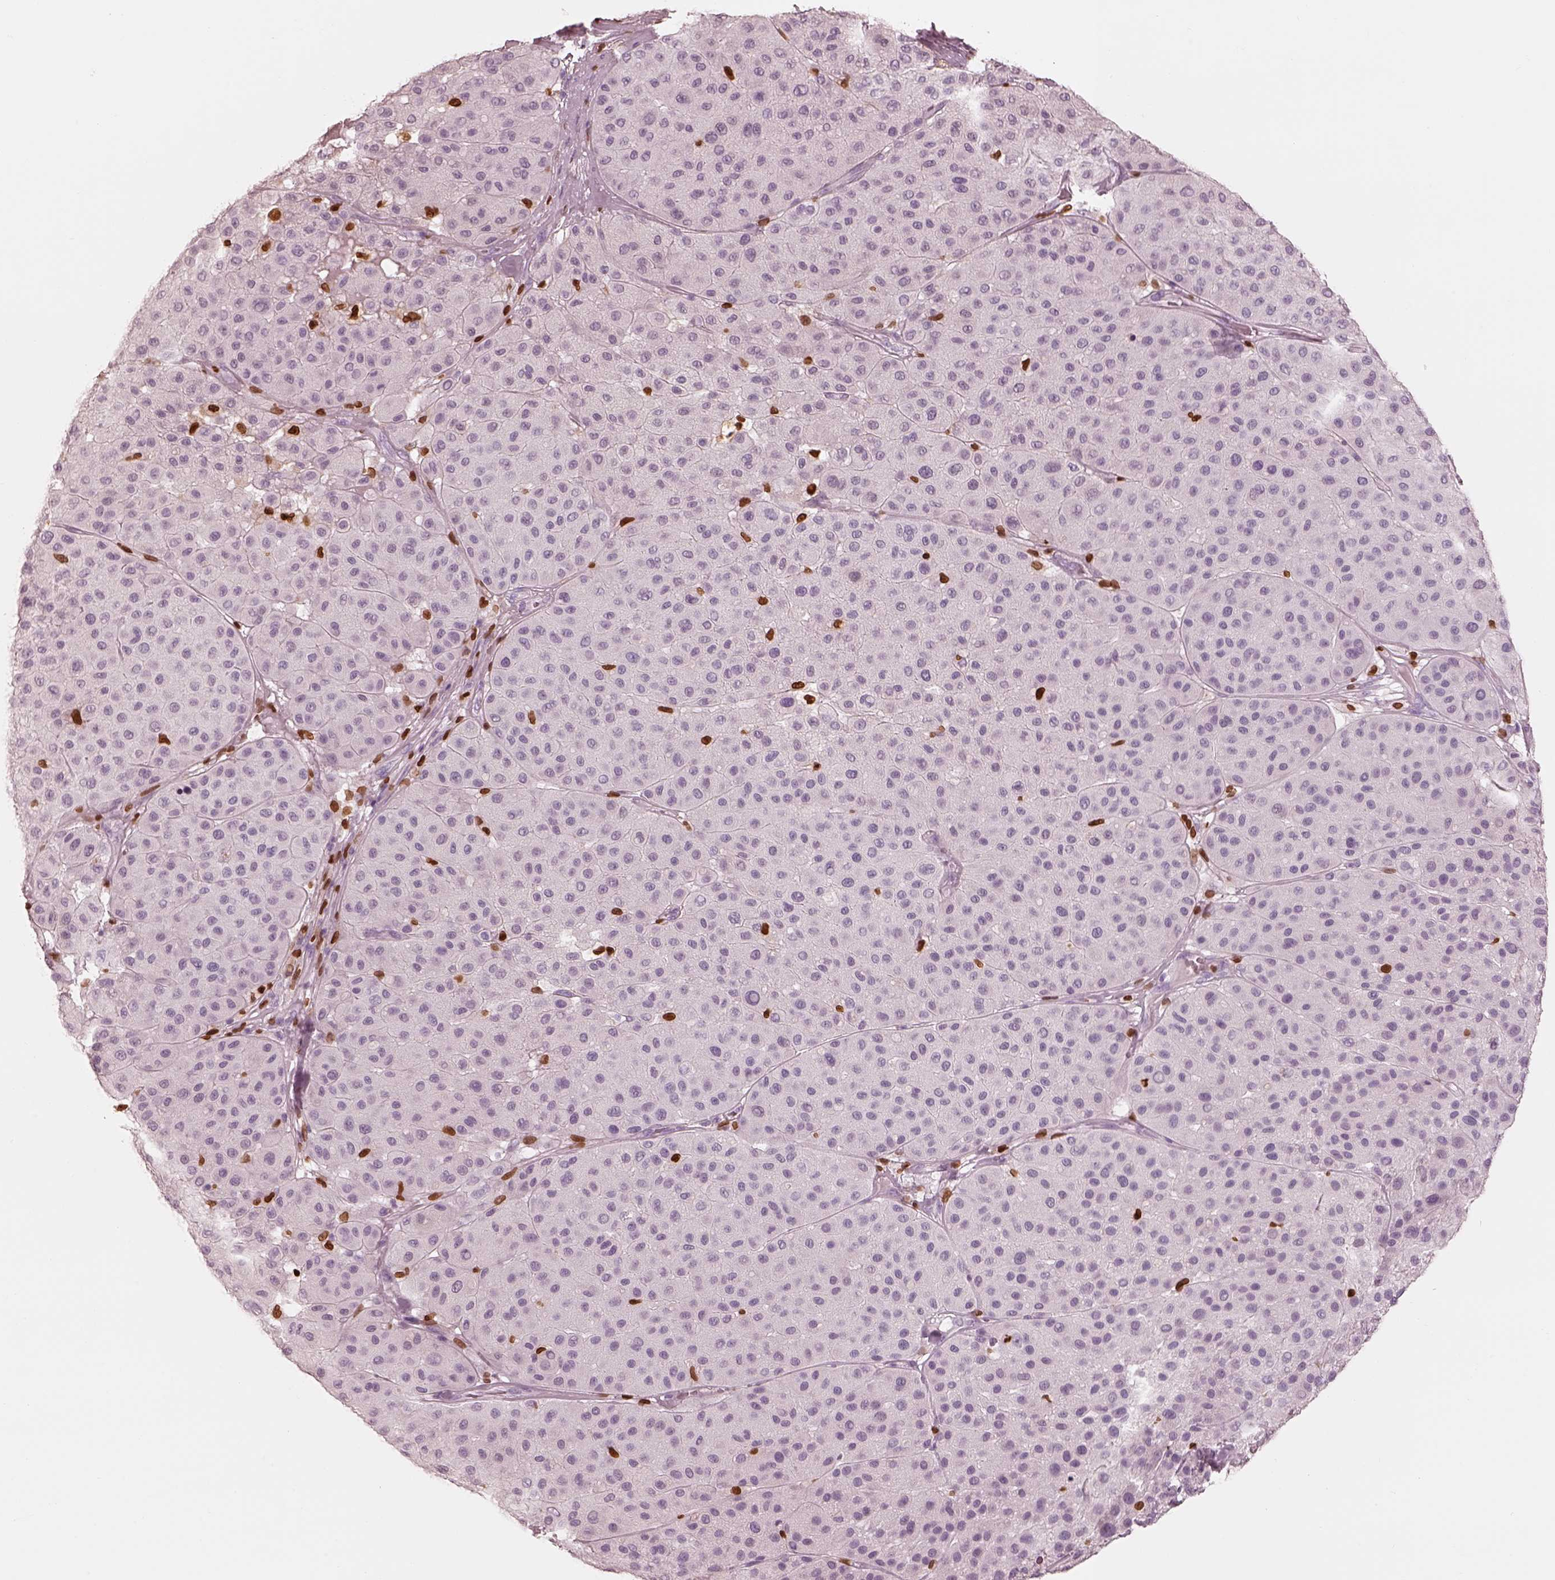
{"staining": {"intensity": "negative", "quantity": "none", "location": "none"}, "tissue": "melanoma", "cell_type": "Tumor cells", "image_type": "cancer", "snomed": [{"axis": "morphology", "description": "Malignant melanoma, Metastatic site"}, {"axis": "topography", "description": "Smooth muscle"}], "caption": "Tumor cells are negative for brown protein staining in malignant melanoma (metastatic site).", "gene": "ALOX5", "patient": {"sex": "male", "age": 41}}